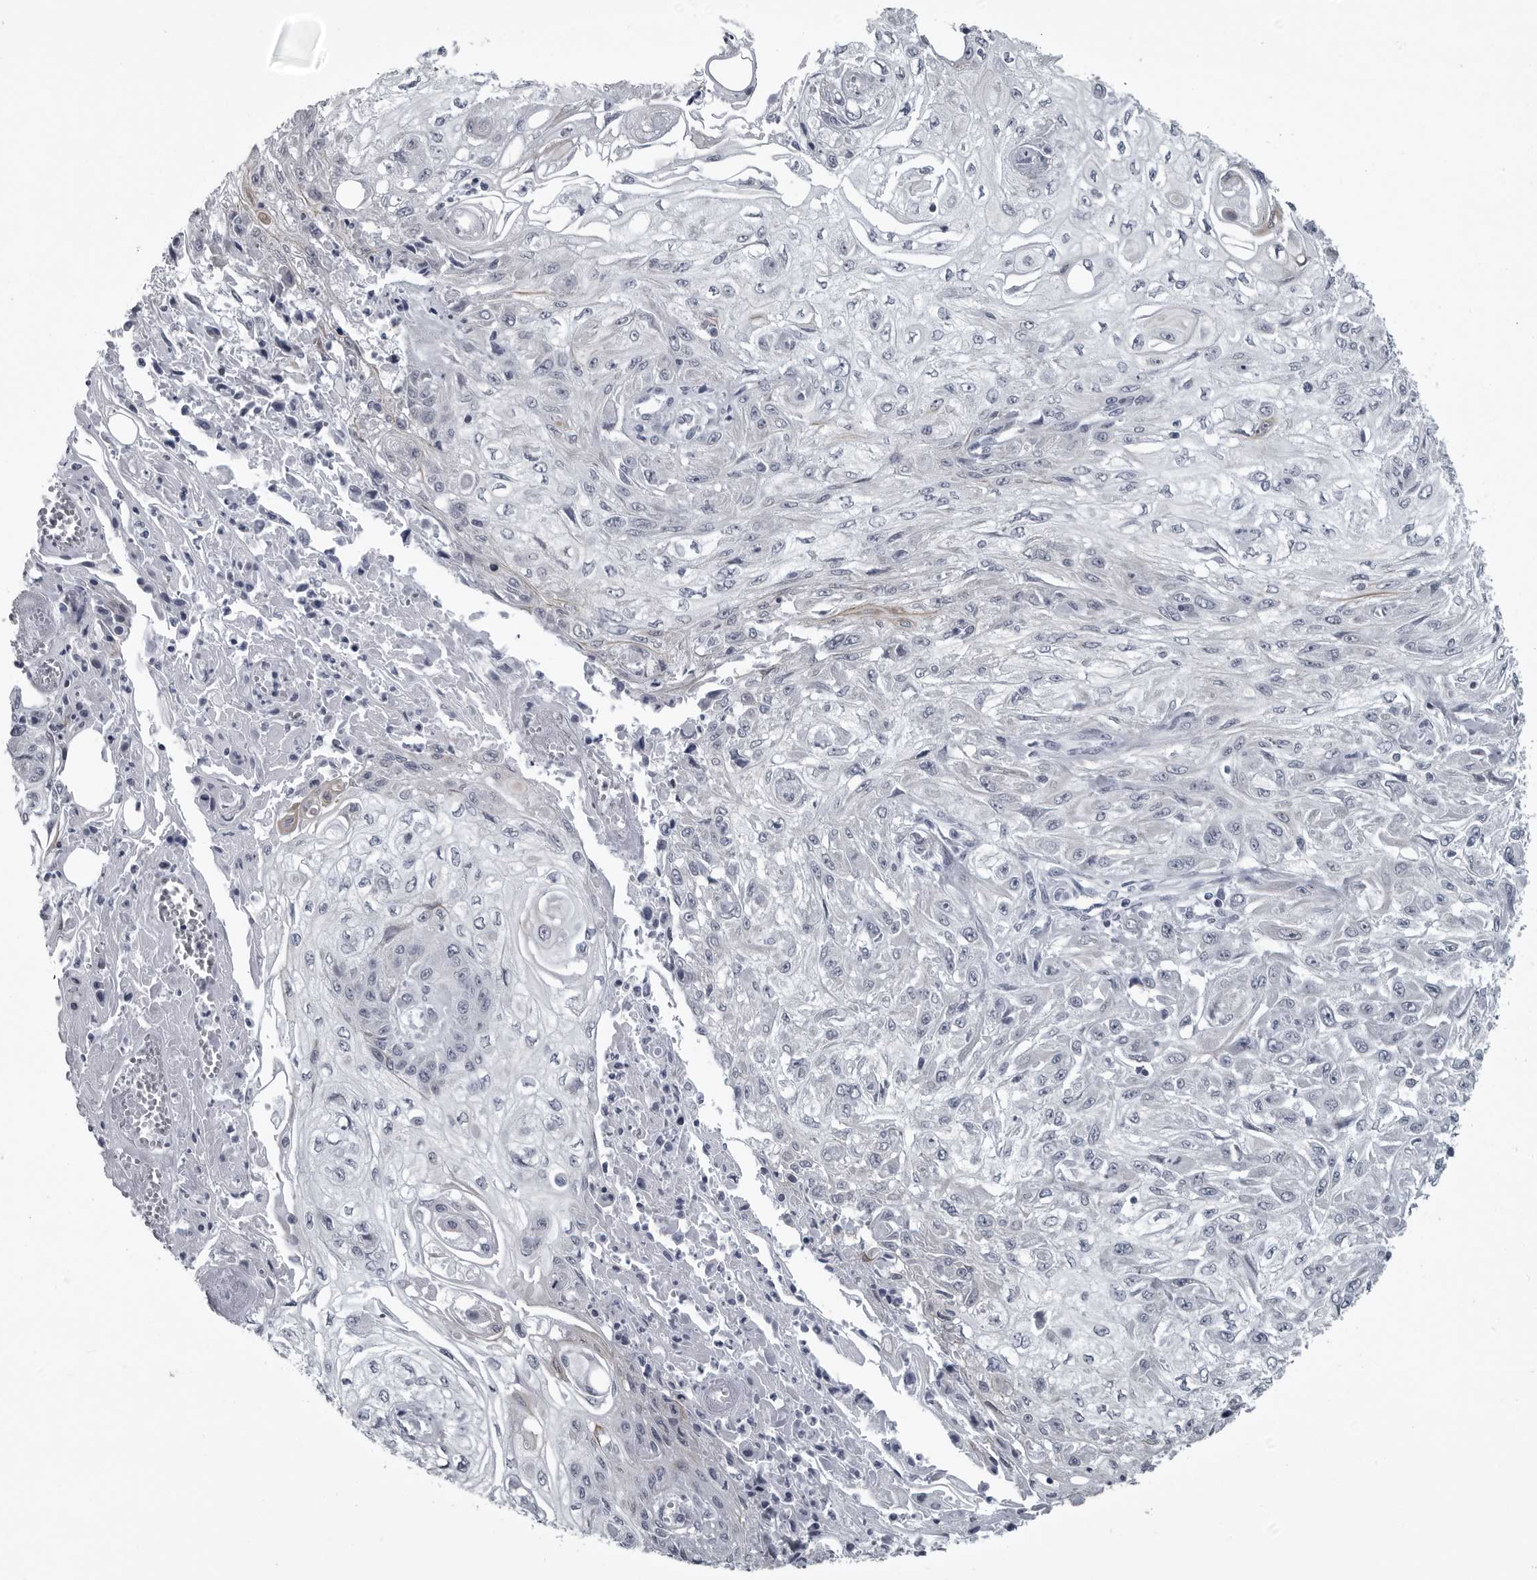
{"staining": {"intensity": "negative", "quantity": "none", "location": "none"}, "tissue": "skin cancer", "cell_type": "Tumor cells", "image_type": "cancer", "snomed": [{"axis": "morphology", "description": "Squamous cell carcinoma, NOS"}, {"axis": "morphology", "description": "Squamous cell carcinoma, metastatic, NOS"}, {"axis": "topography", "description": "Skin"}, {"axis": "topography", "description": "Lymph node"}], "caption": "IHC of squamous cell carcinoma (skin) demonstrates no positivity in tumor cells. Brightfield microscopy of immunohistochemistry stained with DAB (brown) and hematoxylin (blue), captured at high magnification.", "gene": "MYOC", "patient": {"sex": "male", "age": 75}}